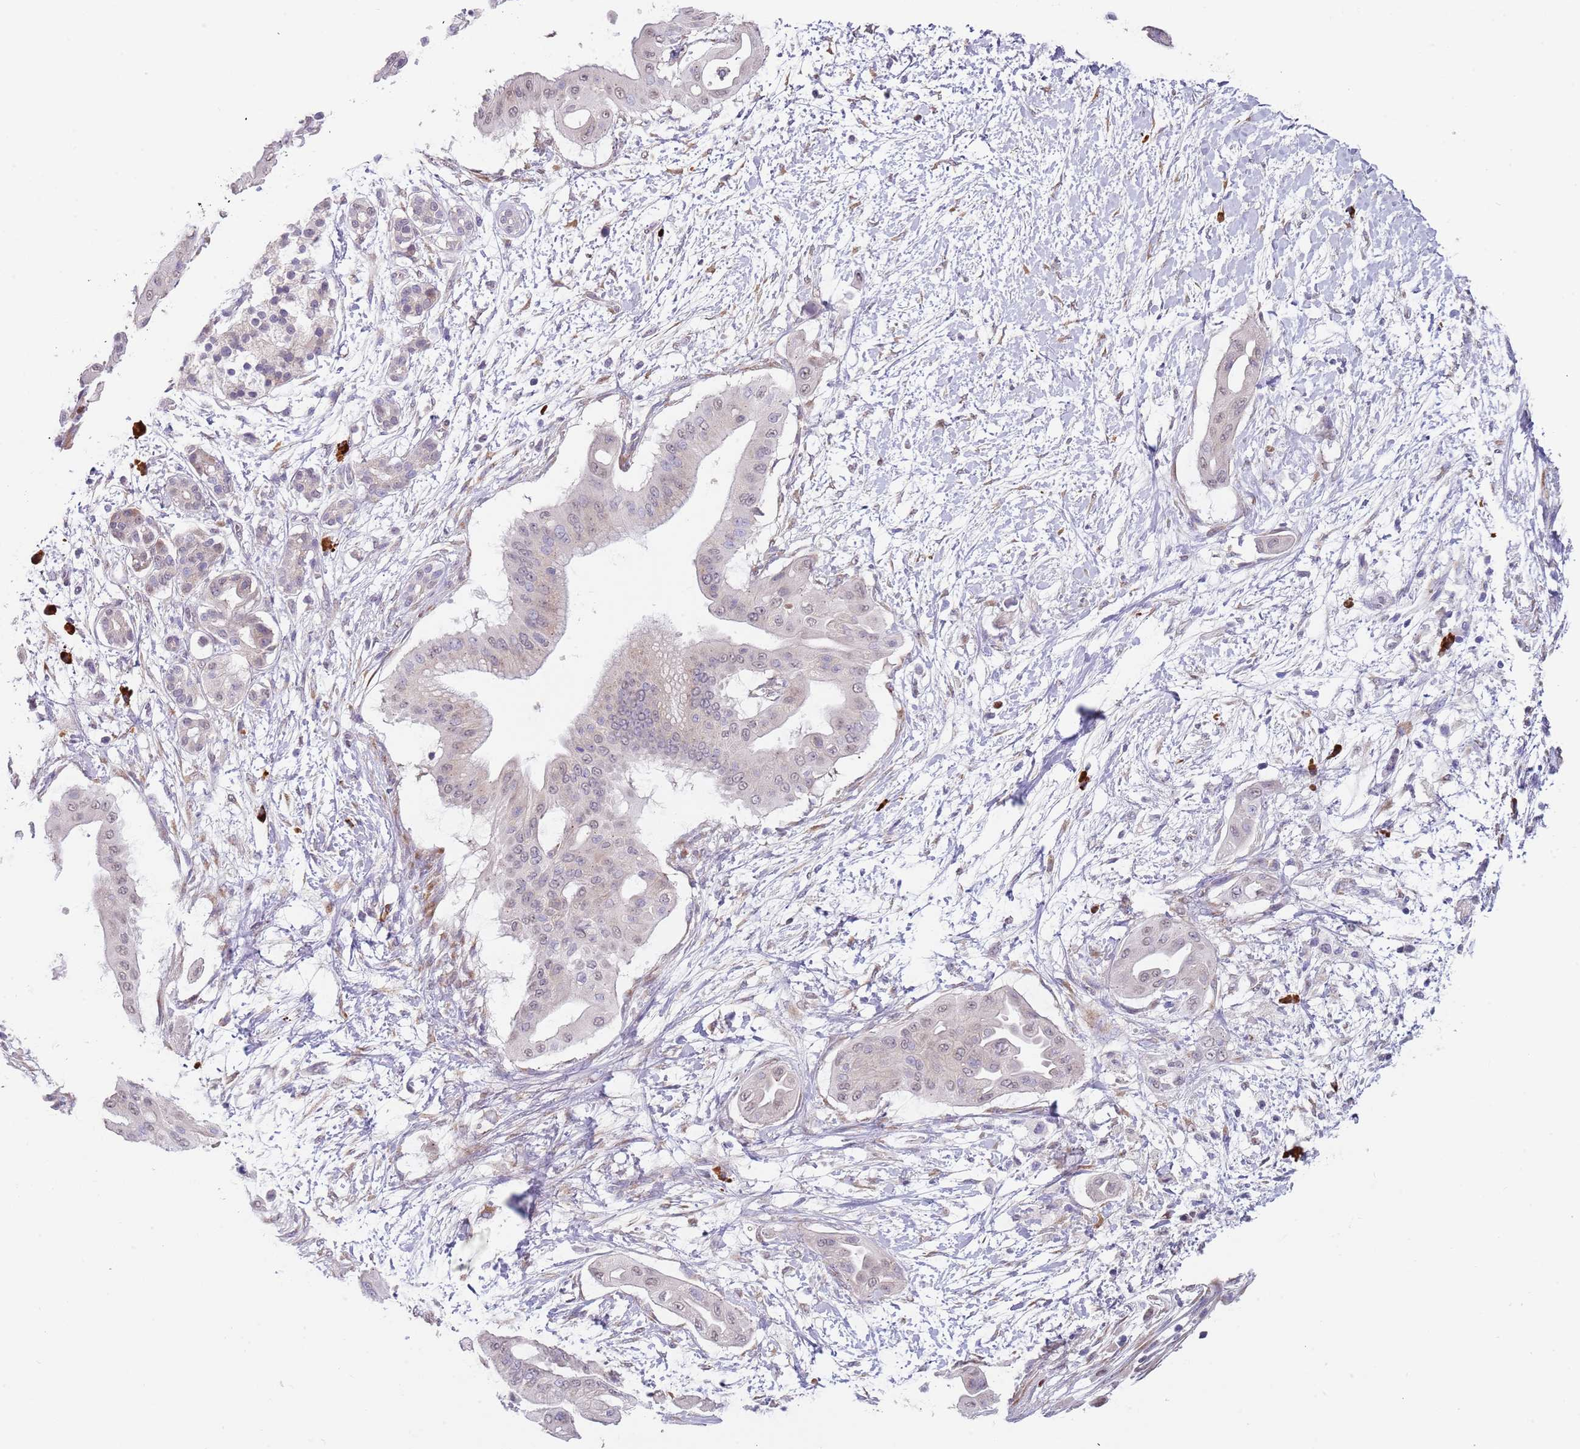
{"staining": {"intensity": "weak", "quantity": "<25%", "location": "nuclear"}, "tissue": "pancreatic cancer", "cell_type": "Tumor cells", "image_type": "cancer", "snomed": [{"axis": "morphology", "description": "Adenocarcinoma, NOS"}, {"axis": "topography", "description": "Pancreas"}], "caption": "Immunohistochemical staining of human pancreatic cancer (adenocarcinoma) exhibits no significant staining in tumor cells.", "gene": "TNRC6C", "patient": {"sex": "male", "age": 68}}